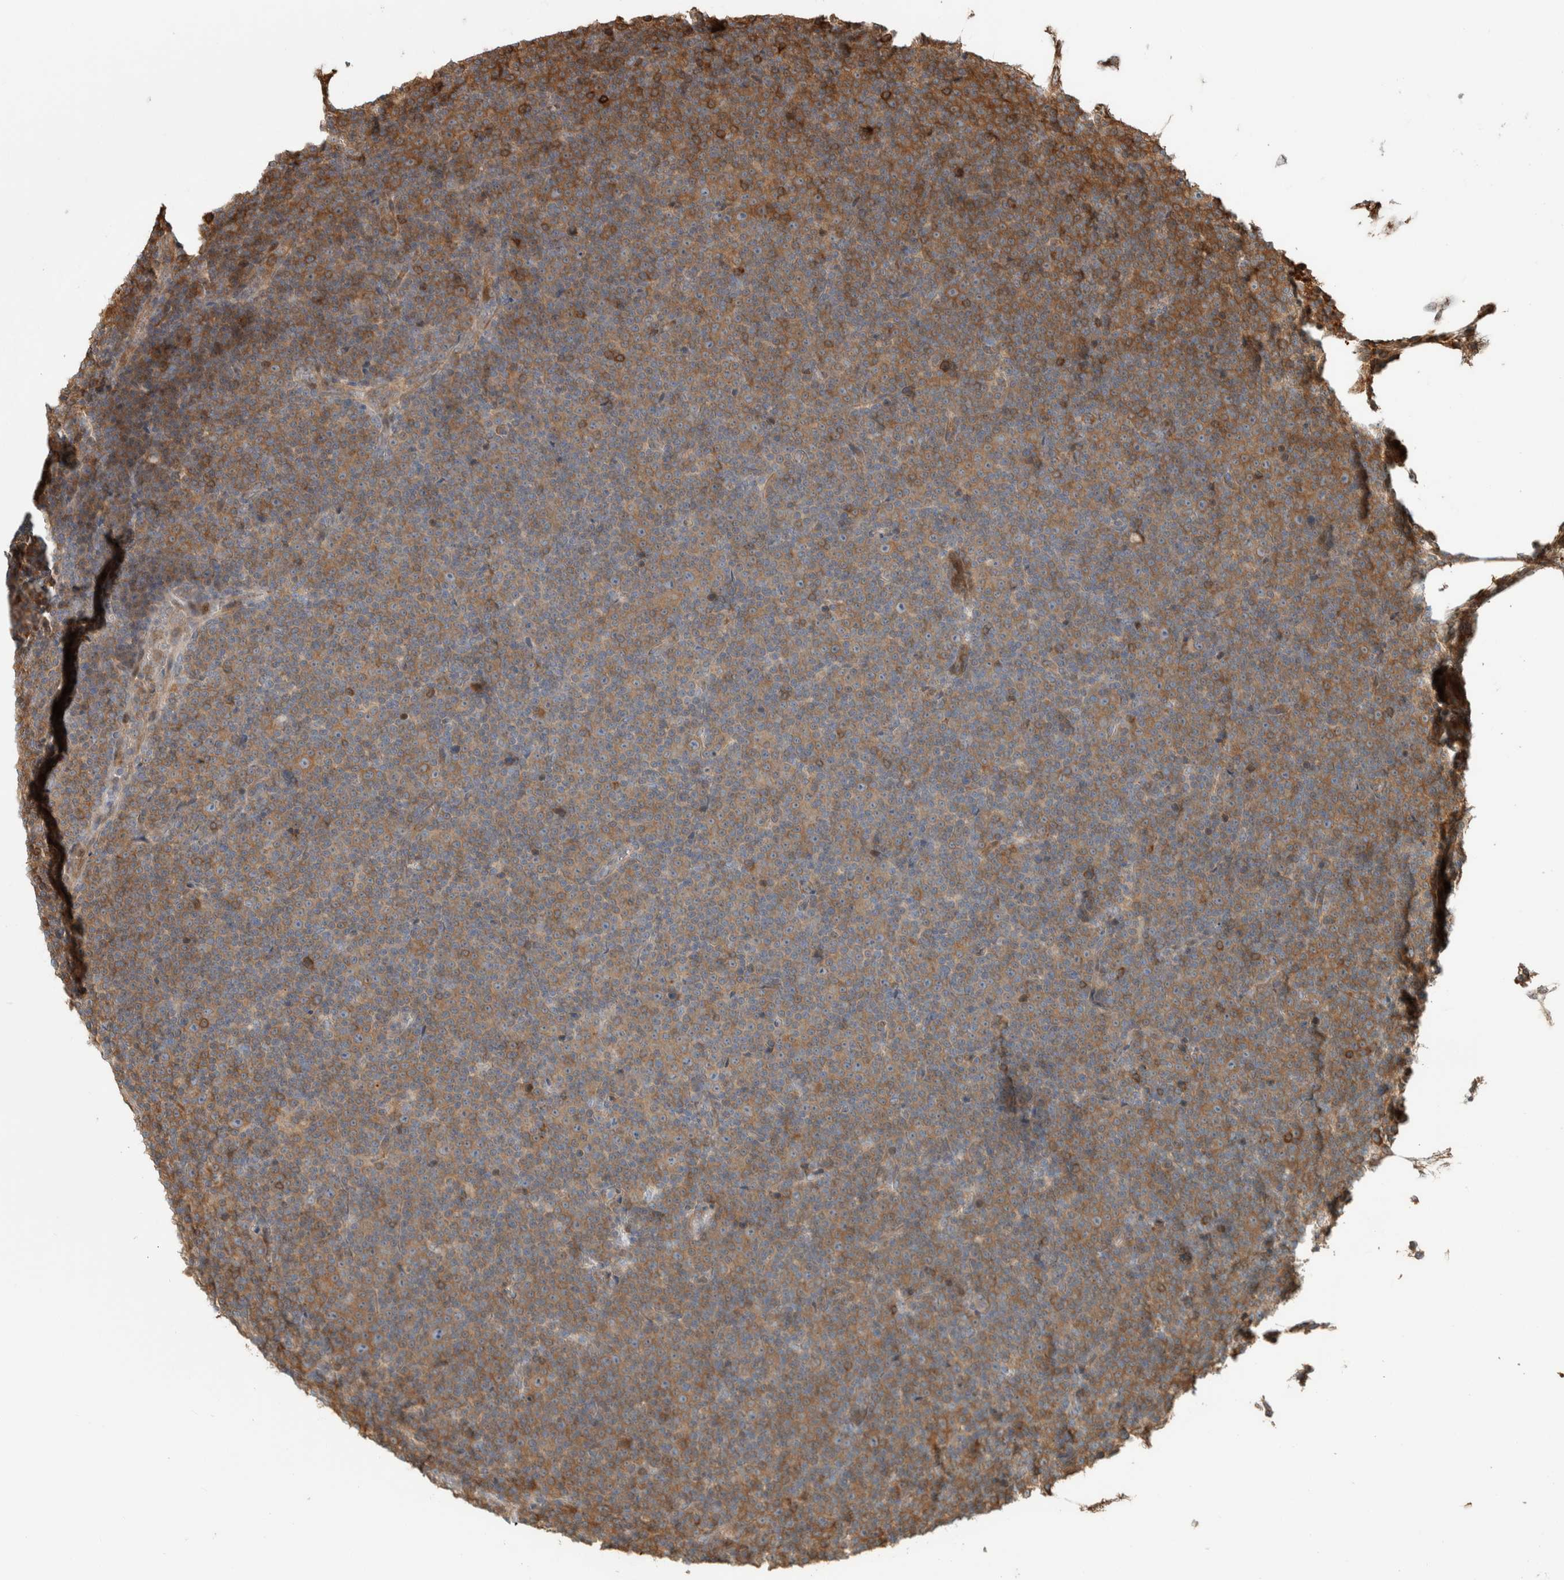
{"staining": {"intensity": "moderate", "quantity": ">75%", "location": "cytoplasmic/membranous"}, "tissue": "lymphoma", "cell_type": "Tumor cells", "image_type": "cancer", "snomed": [{"axis": "morphology", "description": "Malignant lymphoma, non-Hodgkin's type, Low grade"}, {"axis": "topography", "description": "Lymph node"}], "caption": "This micrograph demonstrates IHC staining of human lymphoma, with medium moderate cytoplasmic/membranous positivity in about >75% of tumor cells.", "gene": "CNTROB", "patient": {"sex": "female", "age": 67}}